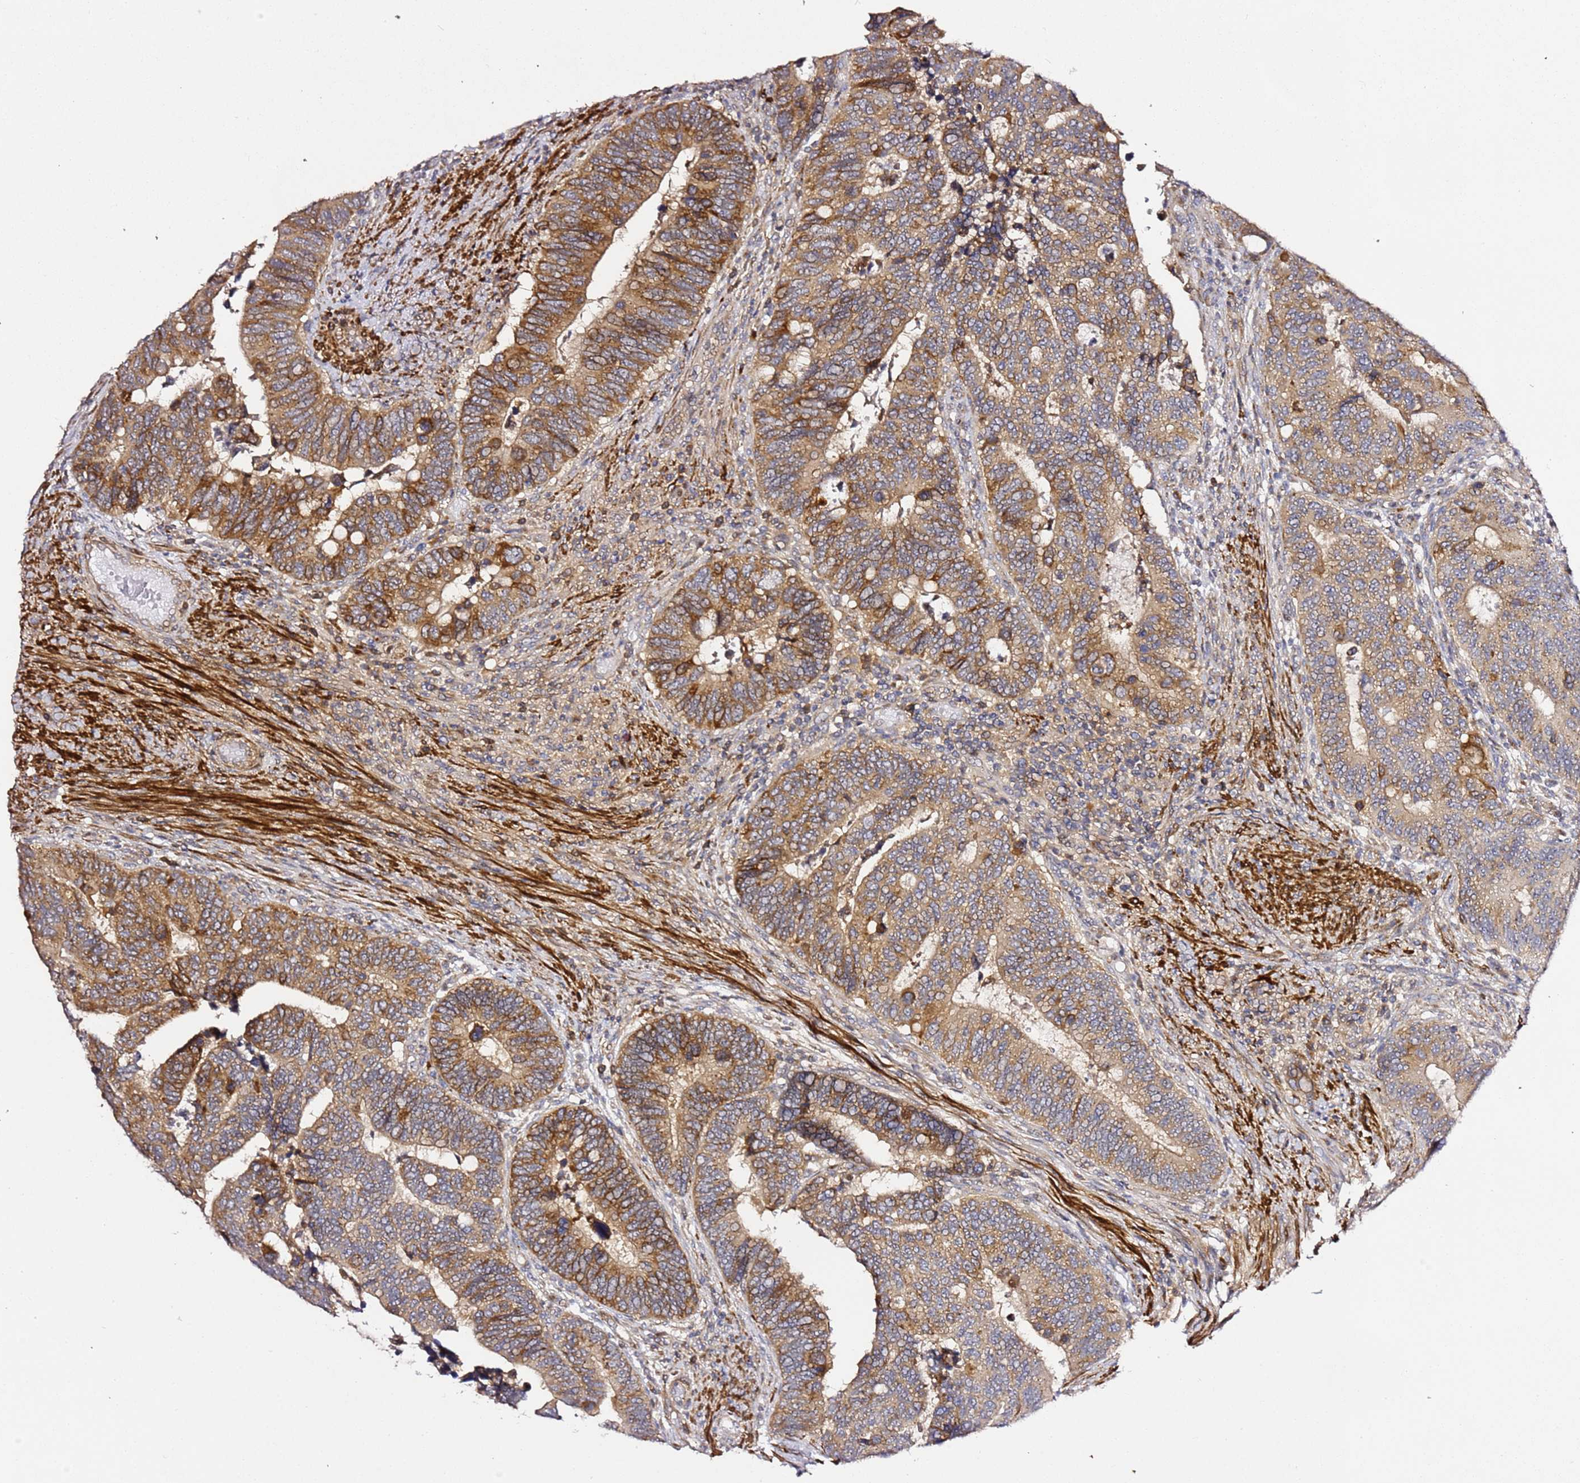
{"staining": {"intensity": "moderate", "quantity": ">75%", "location": "cytoplasmic/membranous"}, "tissue": "colorectal cancer", "cell_type": "Tumor cells", "image_type": "cancer", "snomed": [{"axis": "morphology", "description": "Adenocarcinoma, NOS"}, {"axis": "topography", "description": "Colon"}], "caption": "Human colorectal cancer (adenocarcinoma) stained with a protein marker exhibits moderate staining in tumor cells.", "gene": "PVRIG", "patient": {"sex": "male", "age": 87}}